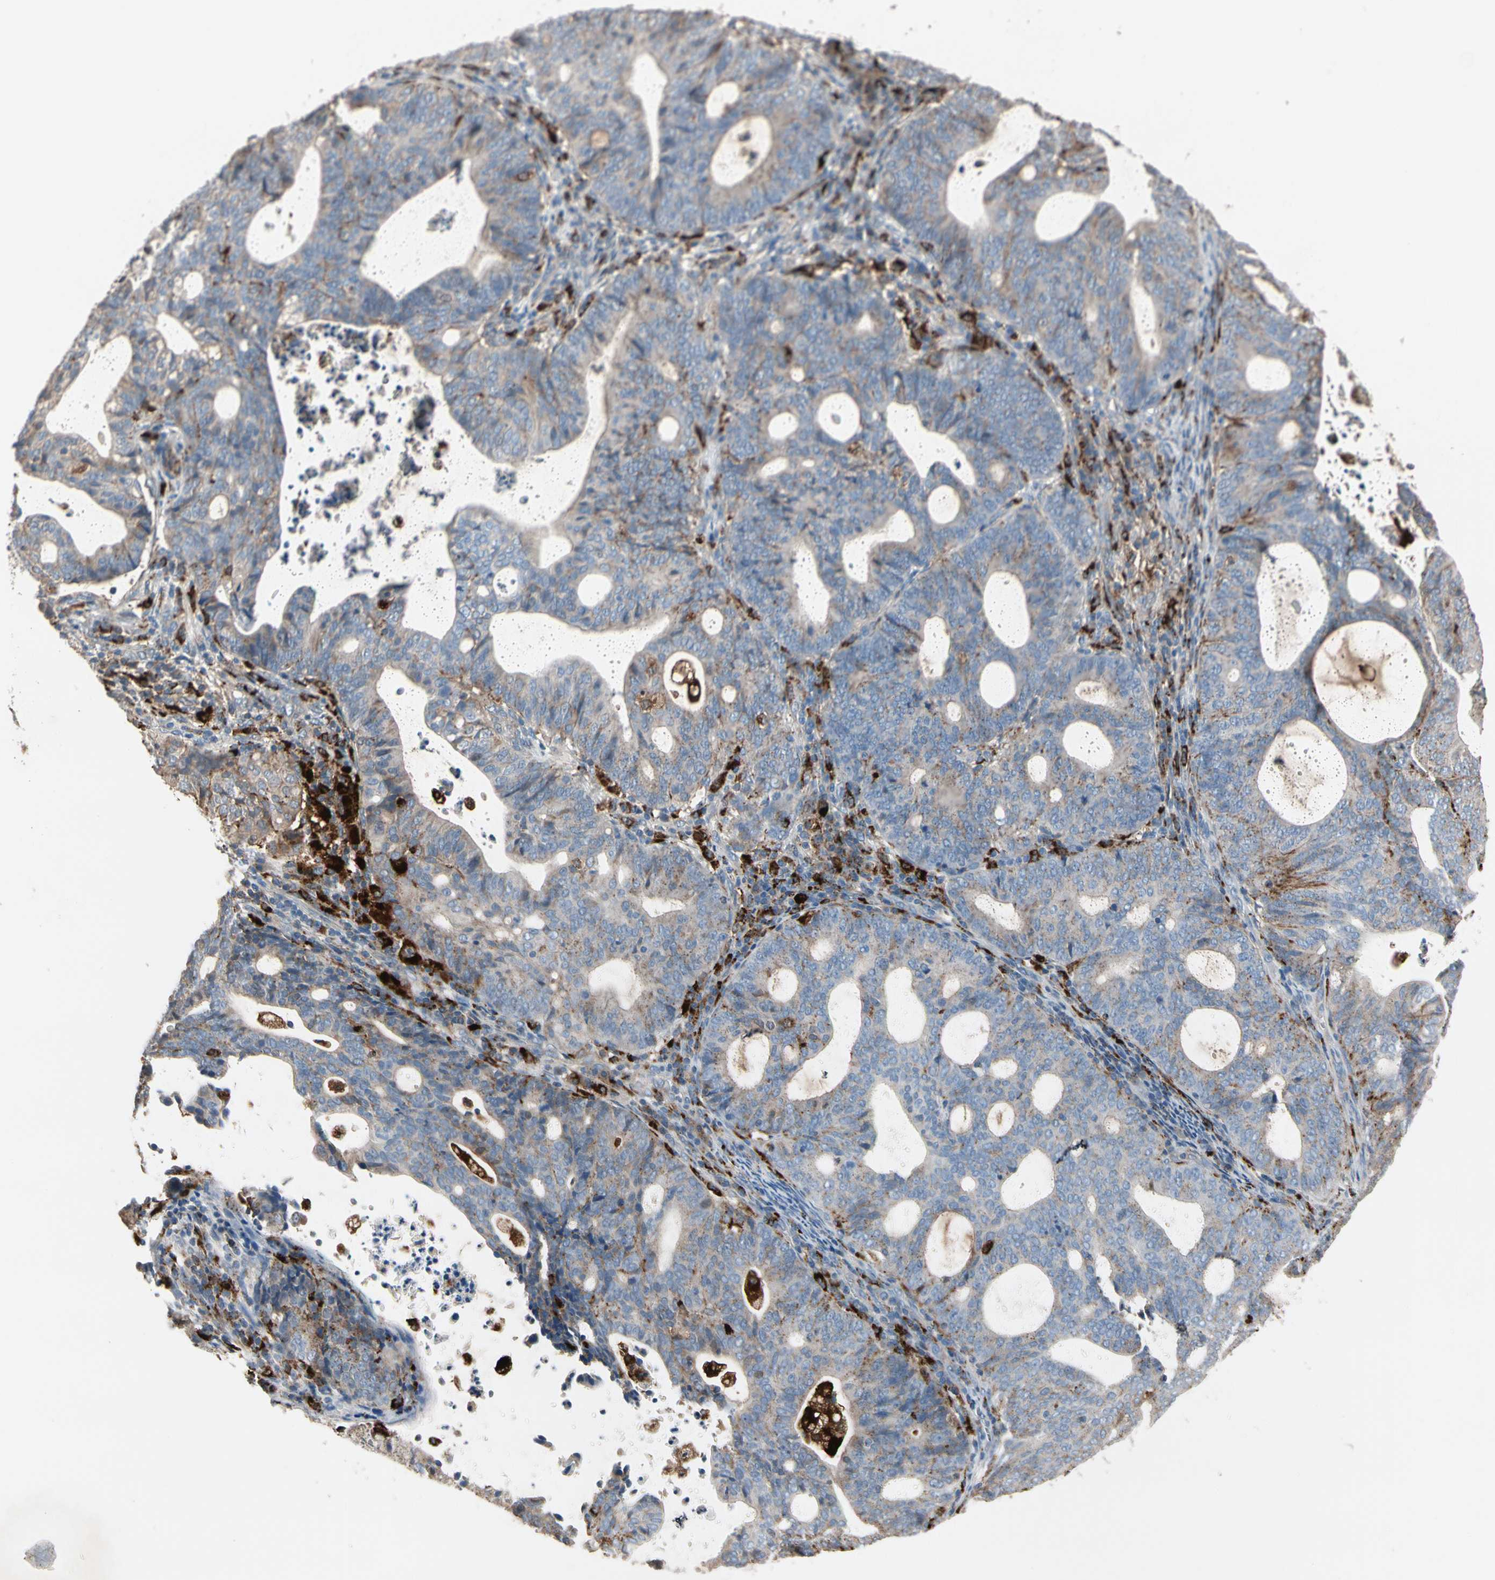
{"staining": {"intensity": "weak", "quantity": "25%-75%", "location": "cytoplasmic/membranous"}, "tissue": "endometrial cancer", "cell_type": "Tumor cells", "image_type": "cancer", "snomed": [{"axis": "morphology", "description": "Adenocarcinoma, NOS"}, {"axis": "topography", "description": "Uterus"}], "caption": "A photomicrograph of human endometrial adenocarcinoma stained for a protein exhibits weak cytoplasmic/membranous brown staining in tumor cells. (Stains: DAB (3,3'-diaminobenzidine) in brown, nuclei in blue, Microscopy: brightfield microscopy at high magnification).", "gene": "GM2A", "patient": {"sex": "female", "age": 83}}